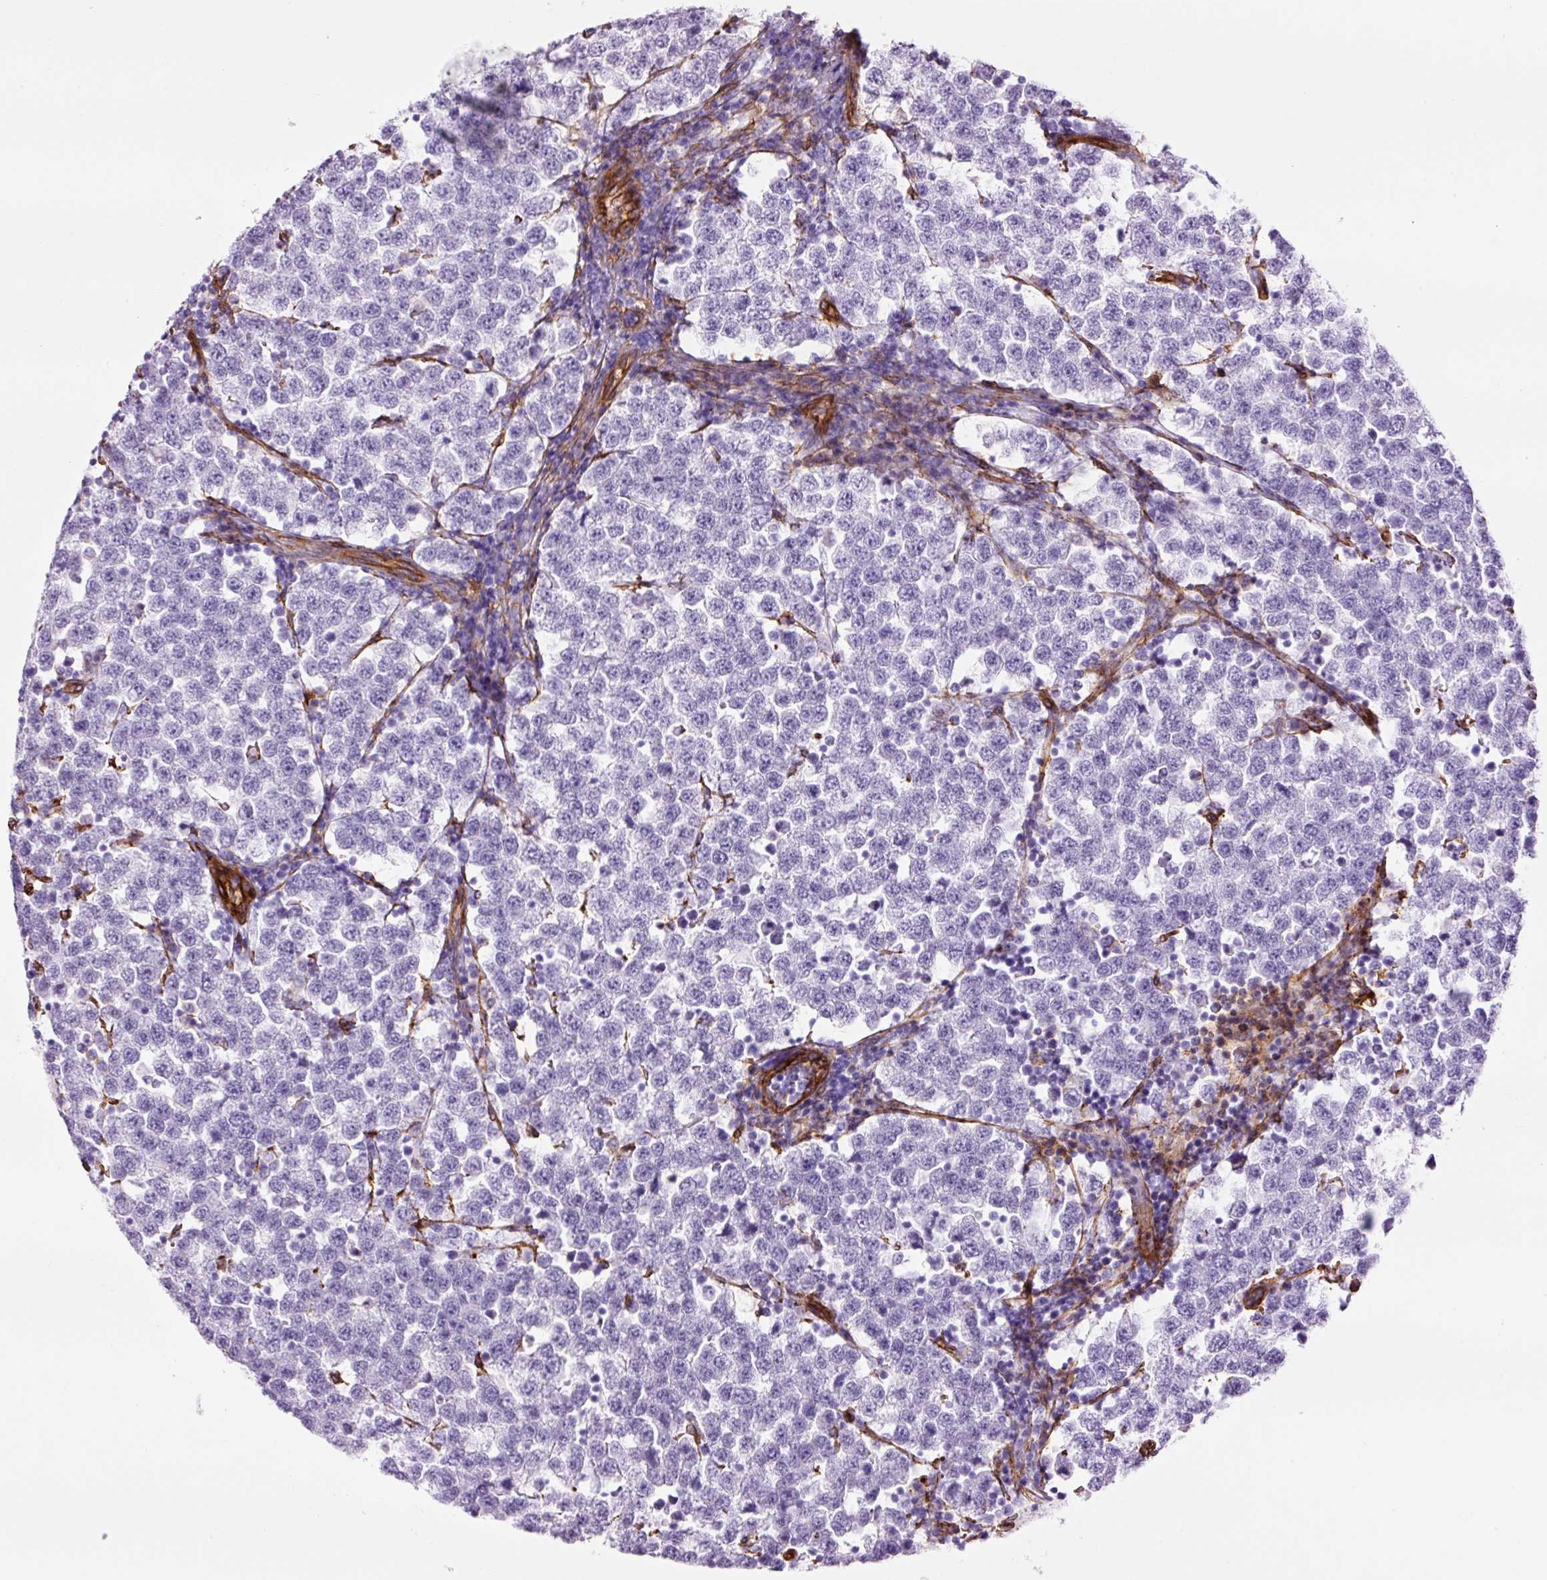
{"staining": {"intensity": "negative", "quantity": "none", "location": "none"}, "tissue": "testis cancer", "cell_type": "Tumor cells", "image_type": "cancer", "snomed": [{"axis": "morphology", "description": "Seminoma, NOS"}, {"axis": "topography", "description": "Testis"}], "caption": "Immunohistochemistry image of human testis seminoma stained for a protein (brown), which displays no staining in tumor cells.", "gene": "CAV1", "patient": {"sex": "male", "age": 34}}